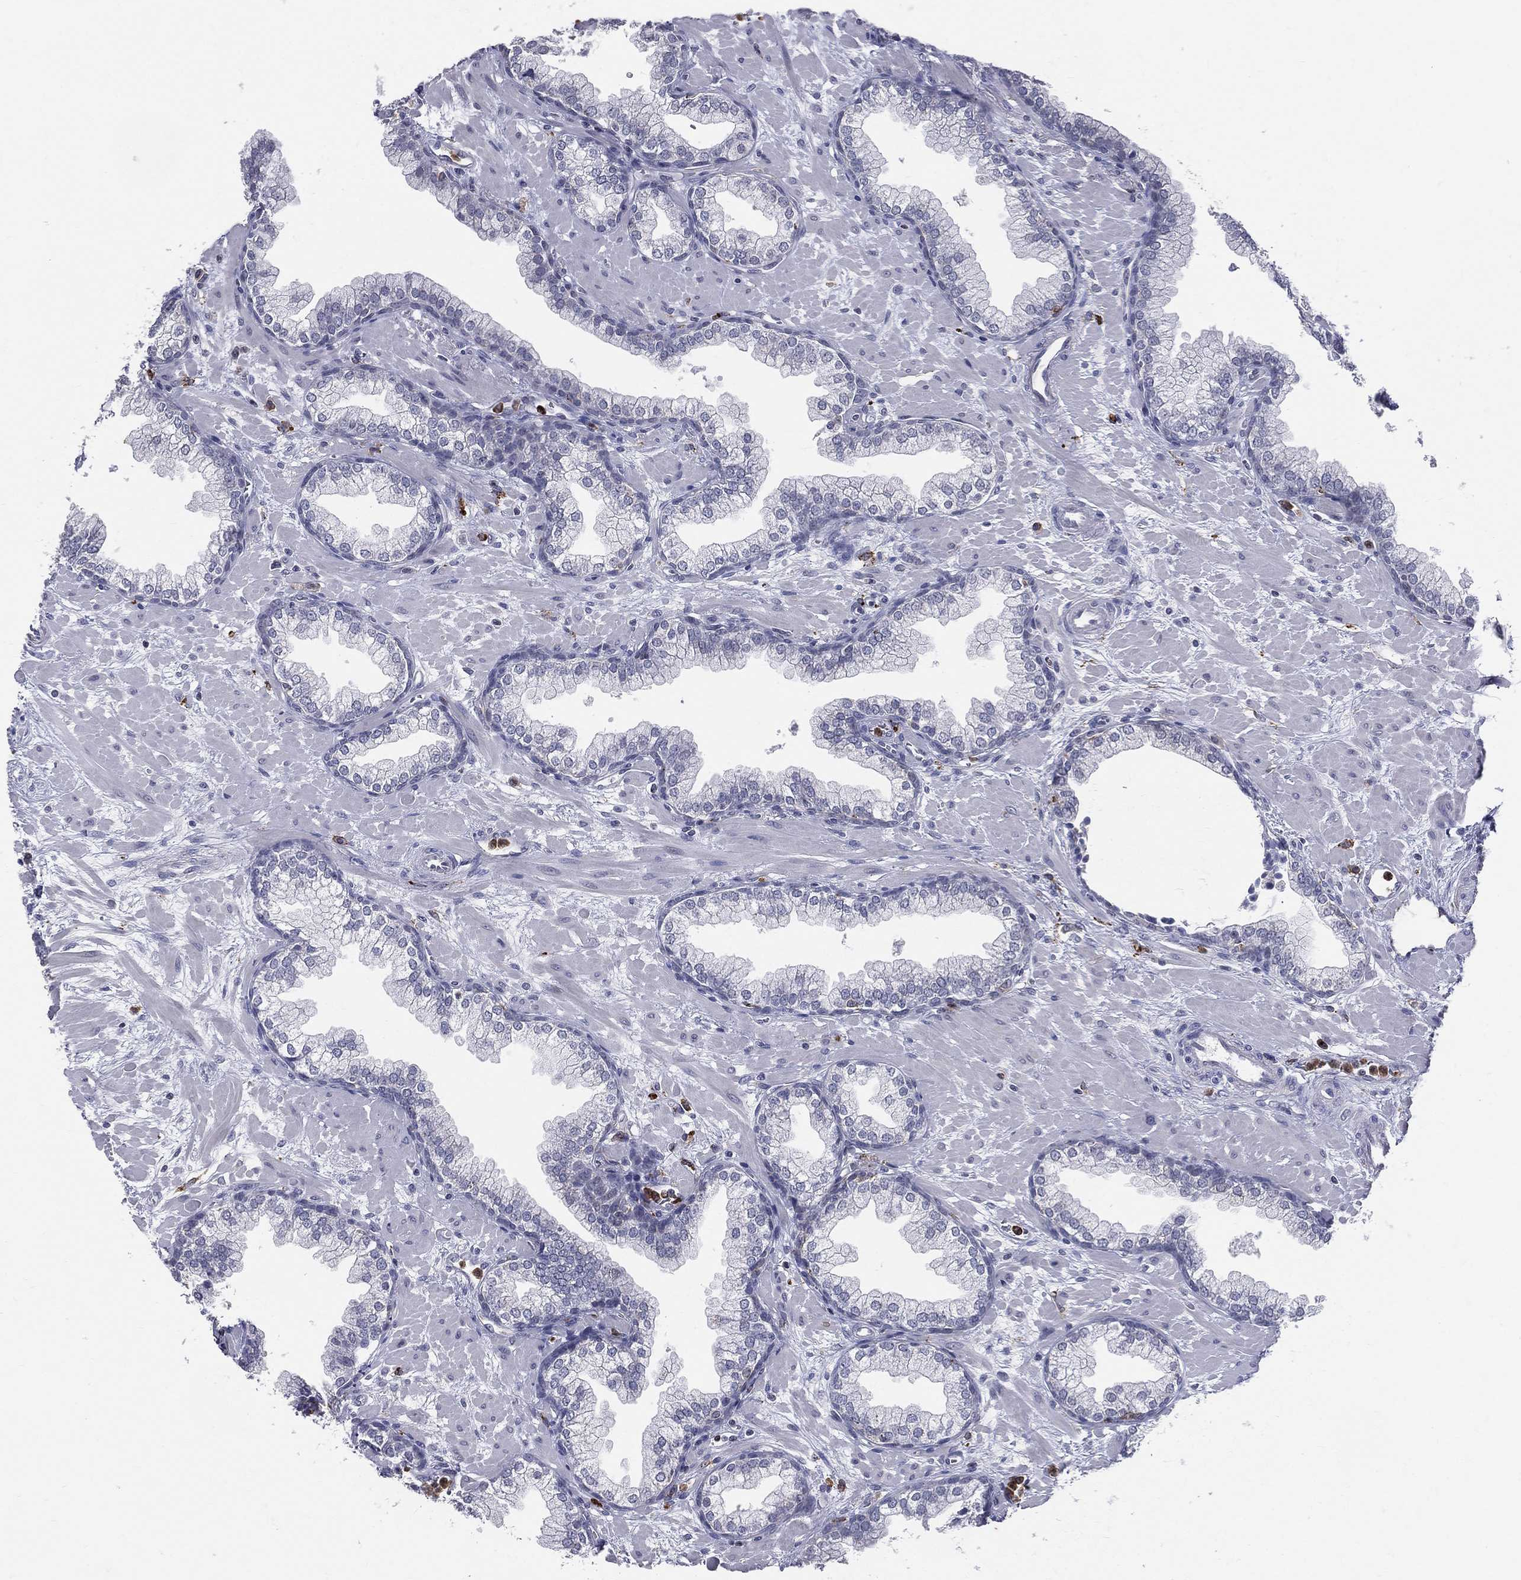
{"staining": {"intensity": "negative", "quantity": "none", "location": "none"}, "tissue": "prostate", "cell_type": "Glandular cells", "image_type": "normal", "snomed": [{"axis": "morphology", "description": "Normal tissue, NOS"}, {"axis": "topography", "description": "Prostate"}], "caption": "Immunohistochemical staining of benign prostate demonstrates no significant positivity in glandular cells.", "gene": "EVI2B", "patient": {"sex": "male", "age": 63}}